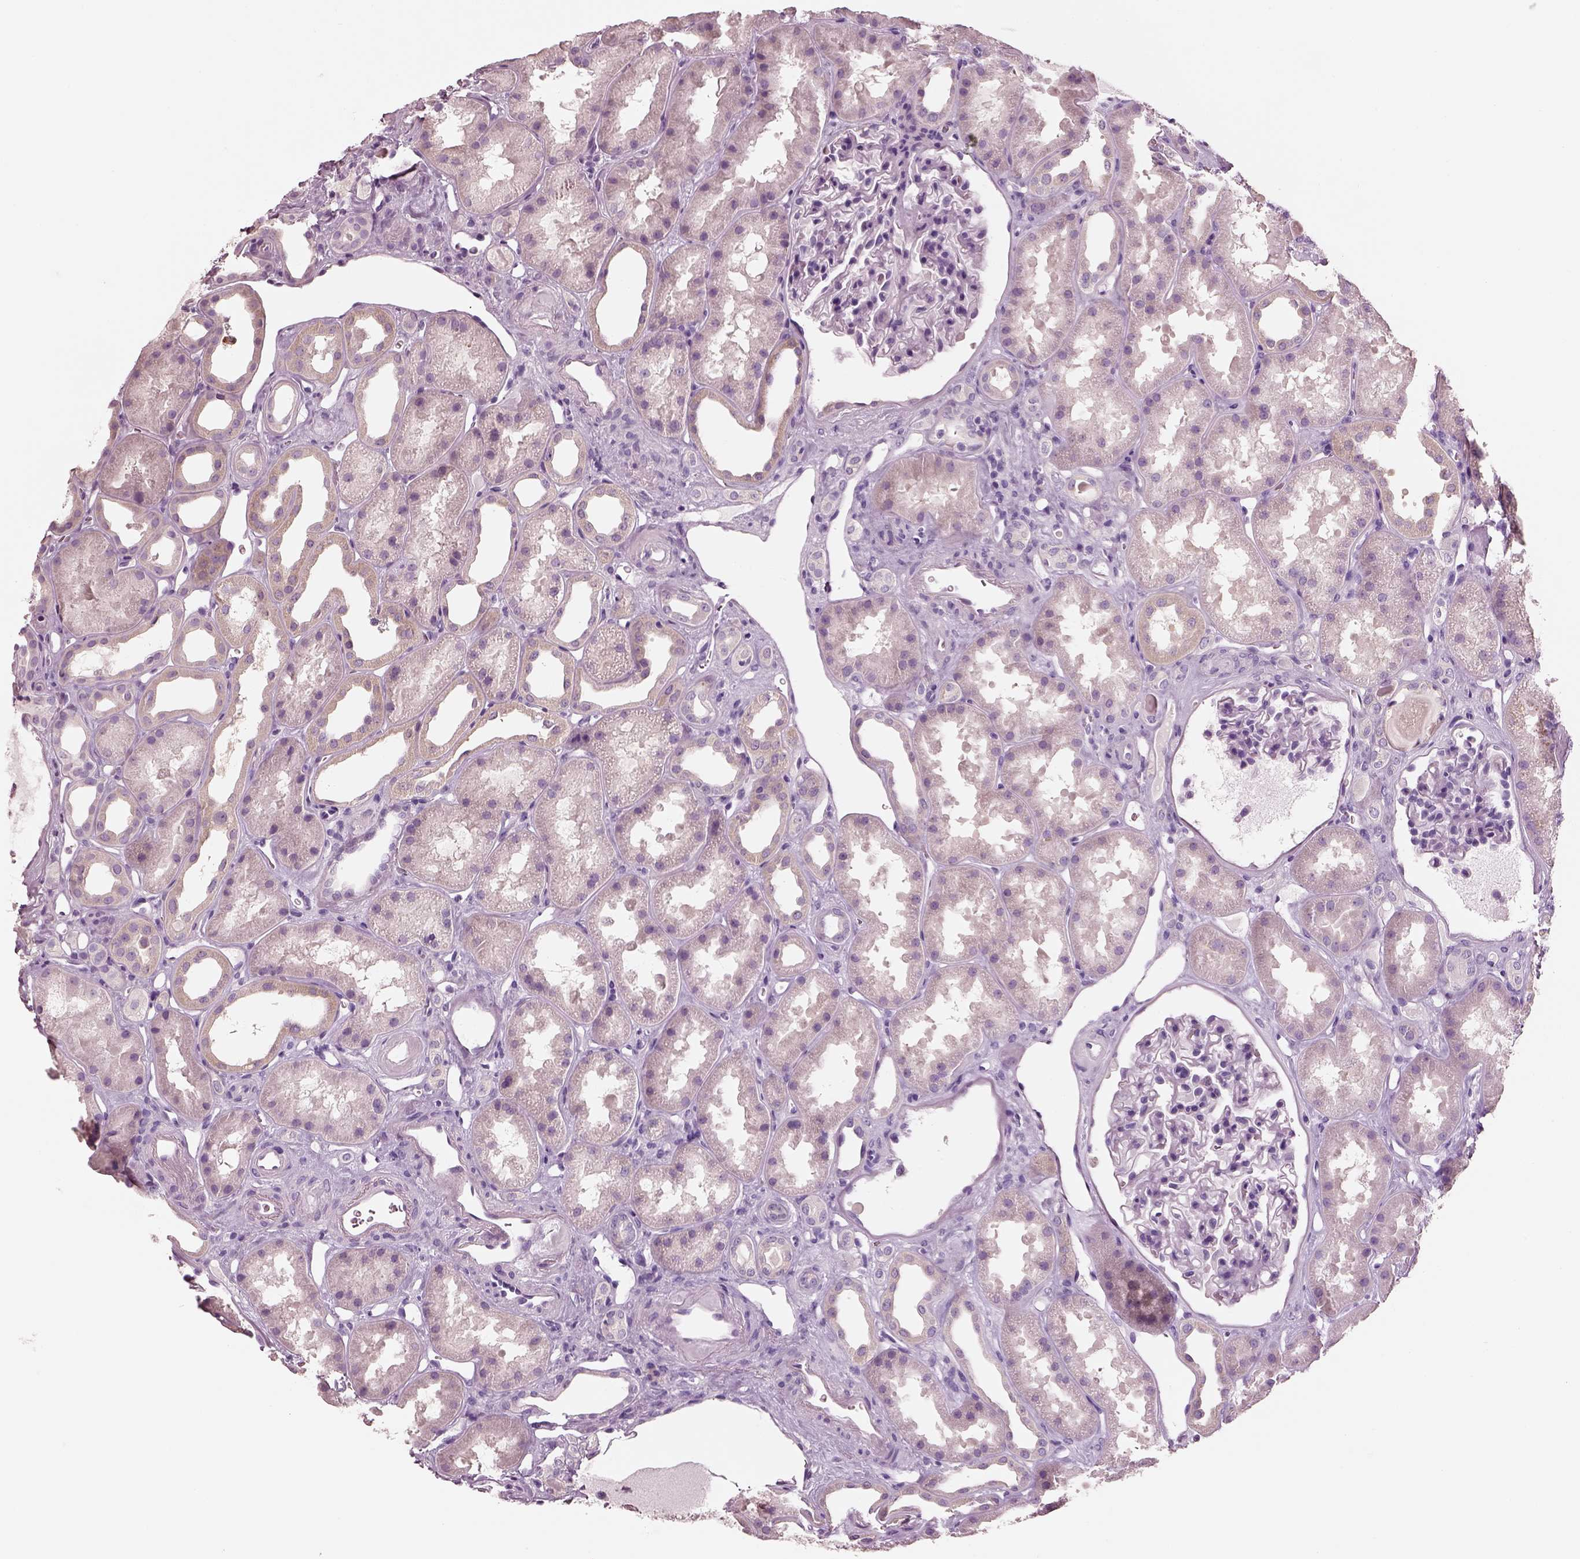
{"staining": {"intensity": "negative", "quantity": "none", "location": "none"}, "tissue": "kidney", "cell_type": "Cells in glomeruli", "image_type": "normal", "snomed": [{"axis": "morphology", "description": "Normal tissue, NOS"}, {"axis": "topography", "description": "Kidney"}], "caption": "IHC of normal human kidney reveals no expression in cells in glomeruli. (DAB immunohistochemistry with hematoxylin counter stain).", "gene": "ELSPBP1", "patient": {"sex": "male", "age": 61}}